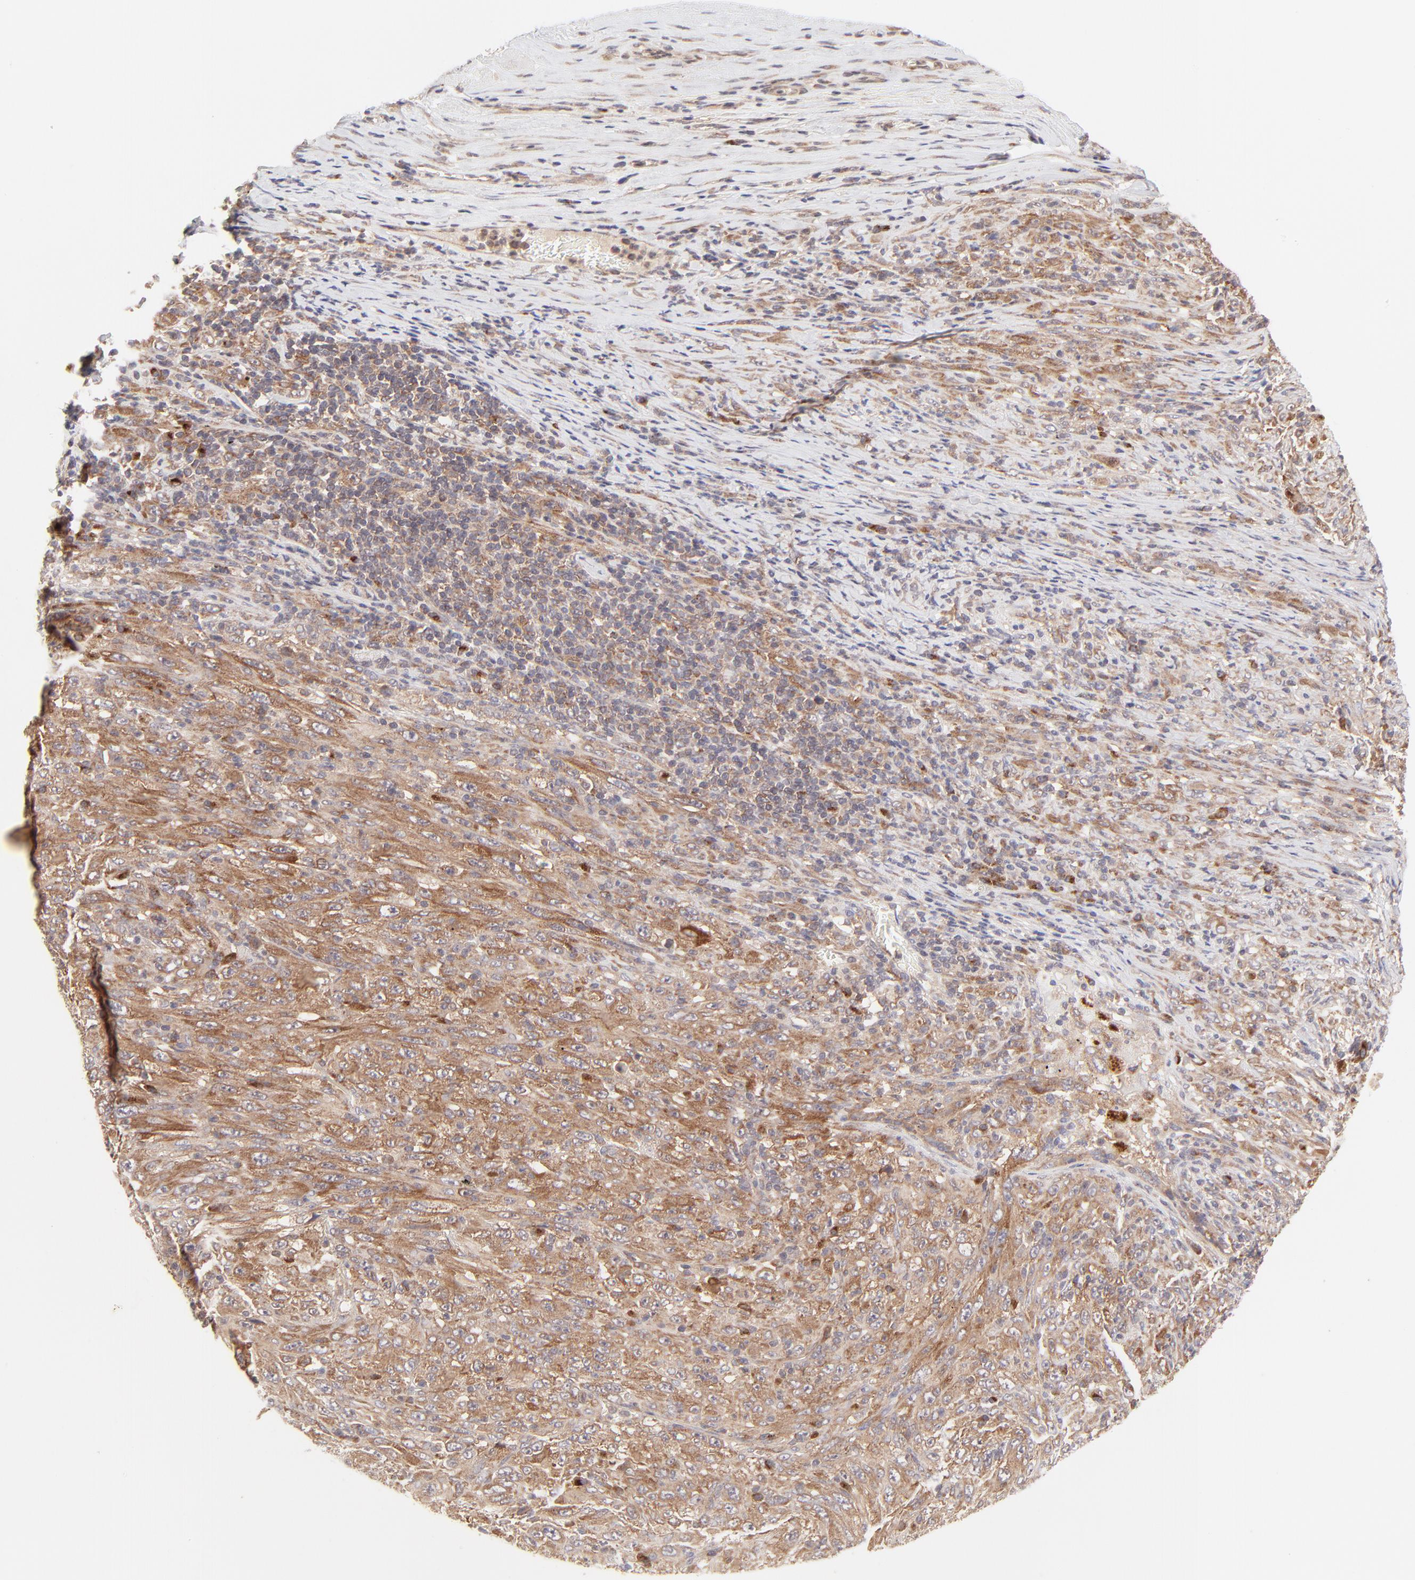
{"staining": {"intensity": "moderate", "quantity": ">75%", "location": "cytoplasmic/membranous"}, "tissue": "melanoma", "cell_type": "Tumor cells", "image_type": "cancer", "snomed": [{"axis": "morphology", "description": "Malignant melanoma, Metastatic site"}, {"axis": "topography", "description": "Skin"}], "caption": "Moderate cytoplasmic/membranous expression for a protein is identified in approximately >75% of tumor cells of malignant melanoma (metastatic site) using immunohistochemistry.", "gene": "TNRC6B", "patient": {"sex": "female", "age": 56}}